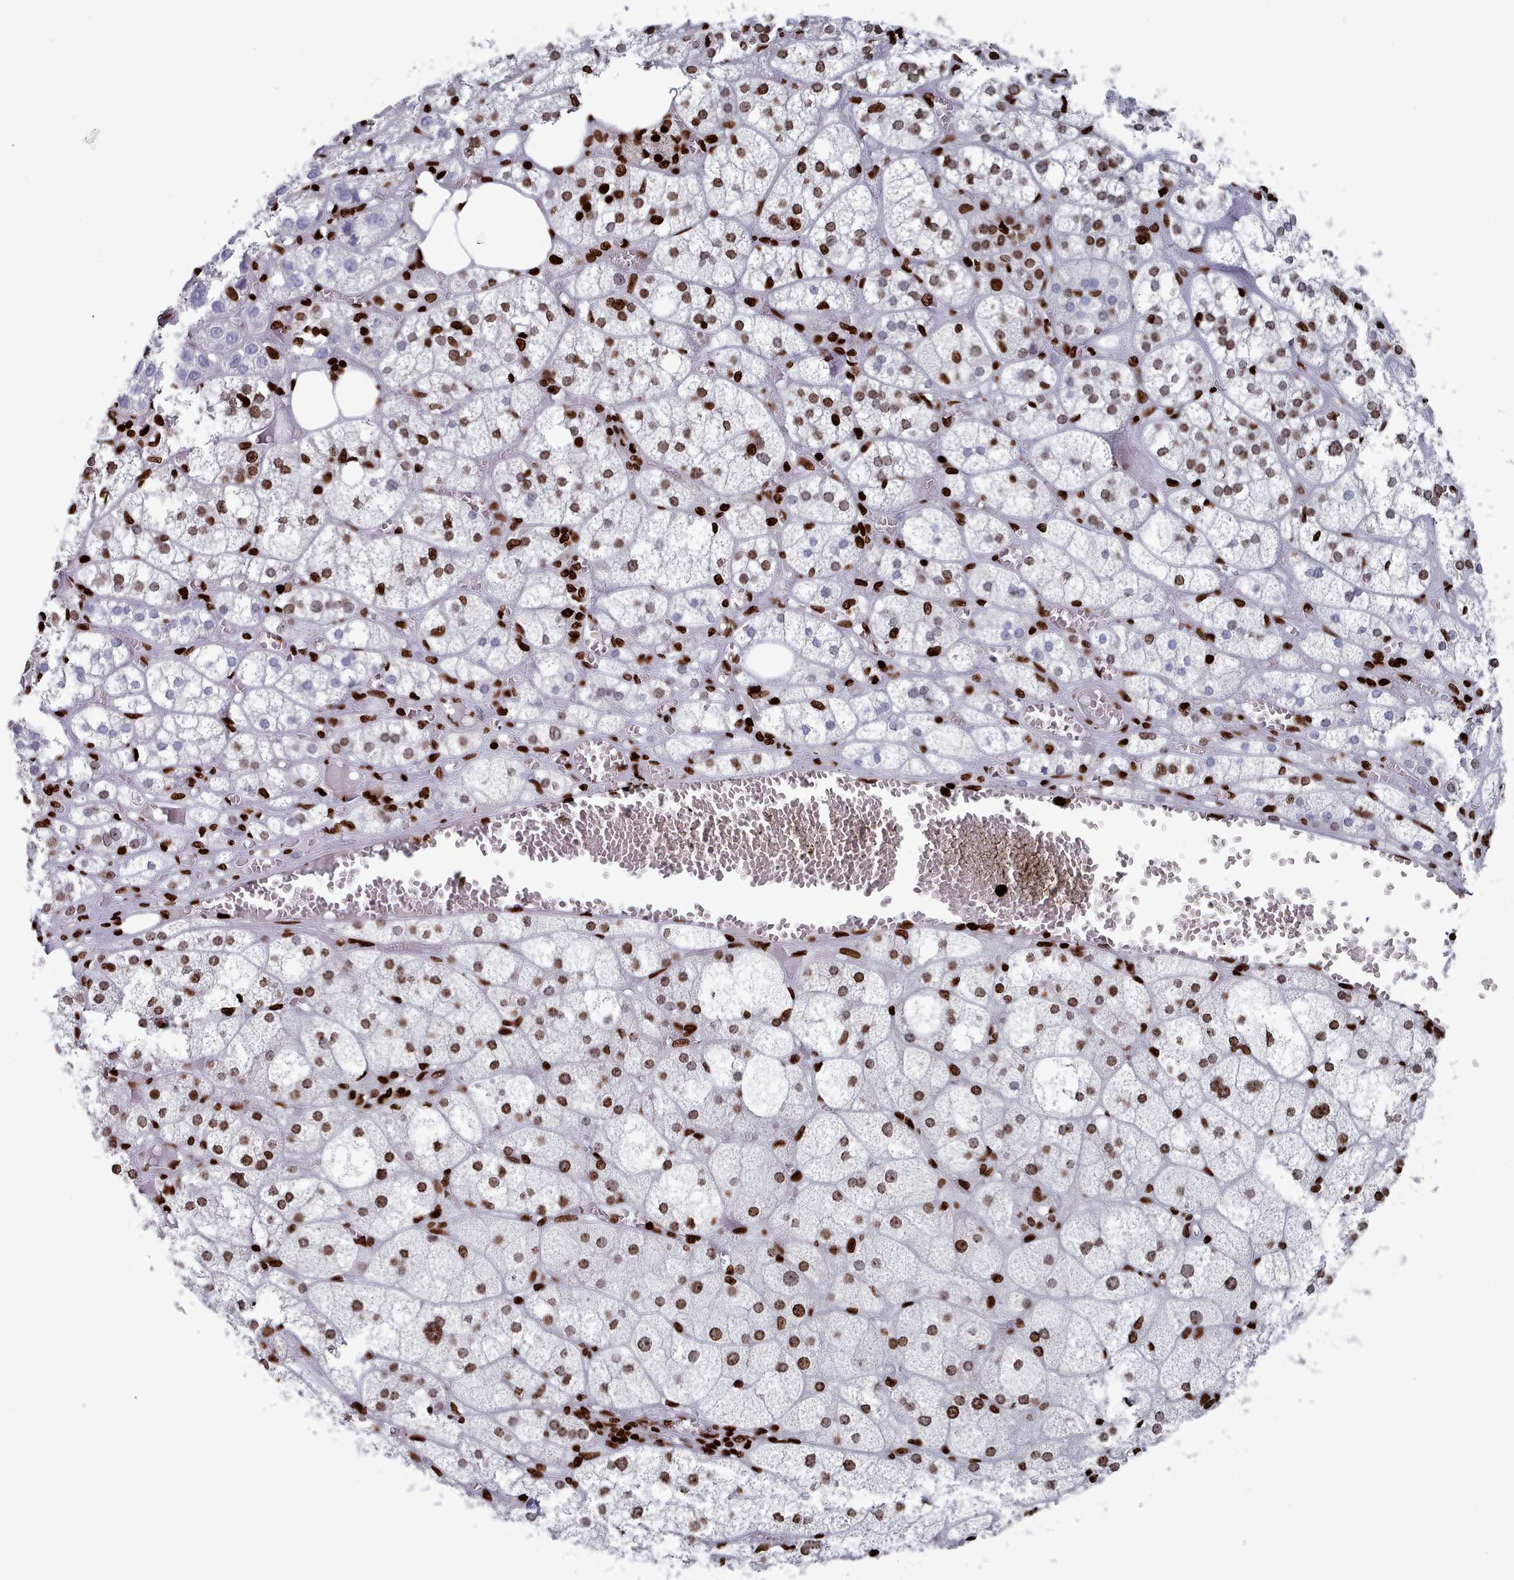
{"staining": {"intensity": "moderate", "quantity": ">75%", "location": "nuclear"}, "tissue": "adrenal gland", "cell_type": "Glandular cells", "image_type": "normal", "snomed": [{"axis": "morphology", "description": "Normal tissue, NOS"}, {"axis": "topography", "description": "Adrenal gland"}], "caption": "A brown stain shows moderate nuclear positivity of a protein in glandular cells of unremarkable adrenal gland.", "gene": "PCDHB11", "patient": {"sex": "female", "age": 61}}